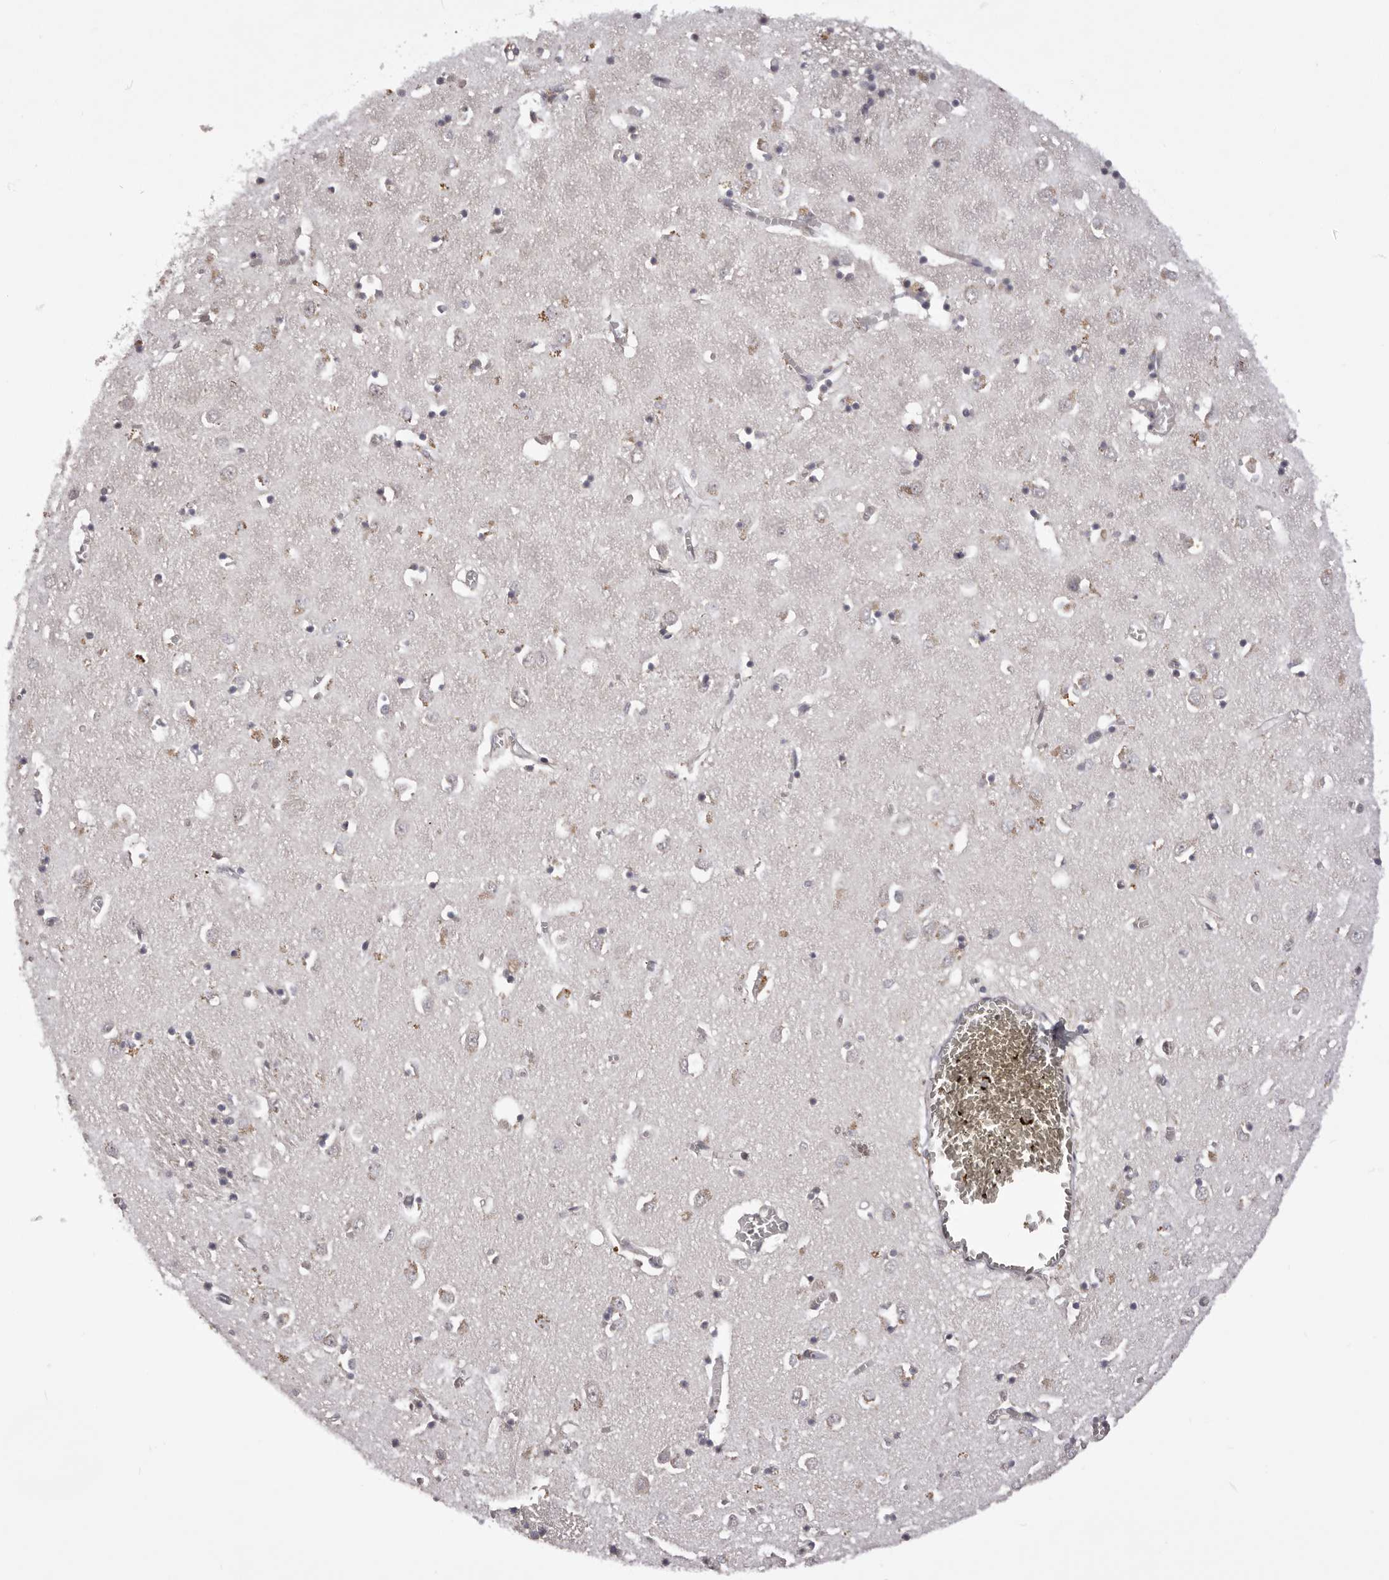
{"staining": {"intensity": "weak", "quantity": "<25%", "location": "cytoplasmic/membranous"}, "tissue": "caudate", "cell_type": "Glial cells", "image_type": "normal", "snomed": [{"axis": "morphology", "description": "Normal tissue, NOS"}, {"axis": "topography", "description": "Lateral ventricle wall"}], "caption": "Immunohistochemistry (IHC) of benign caudate reveals no expression in glial cells.", "gene": "KCNJ8", "patient": {"sex": "male", "age": 70}}